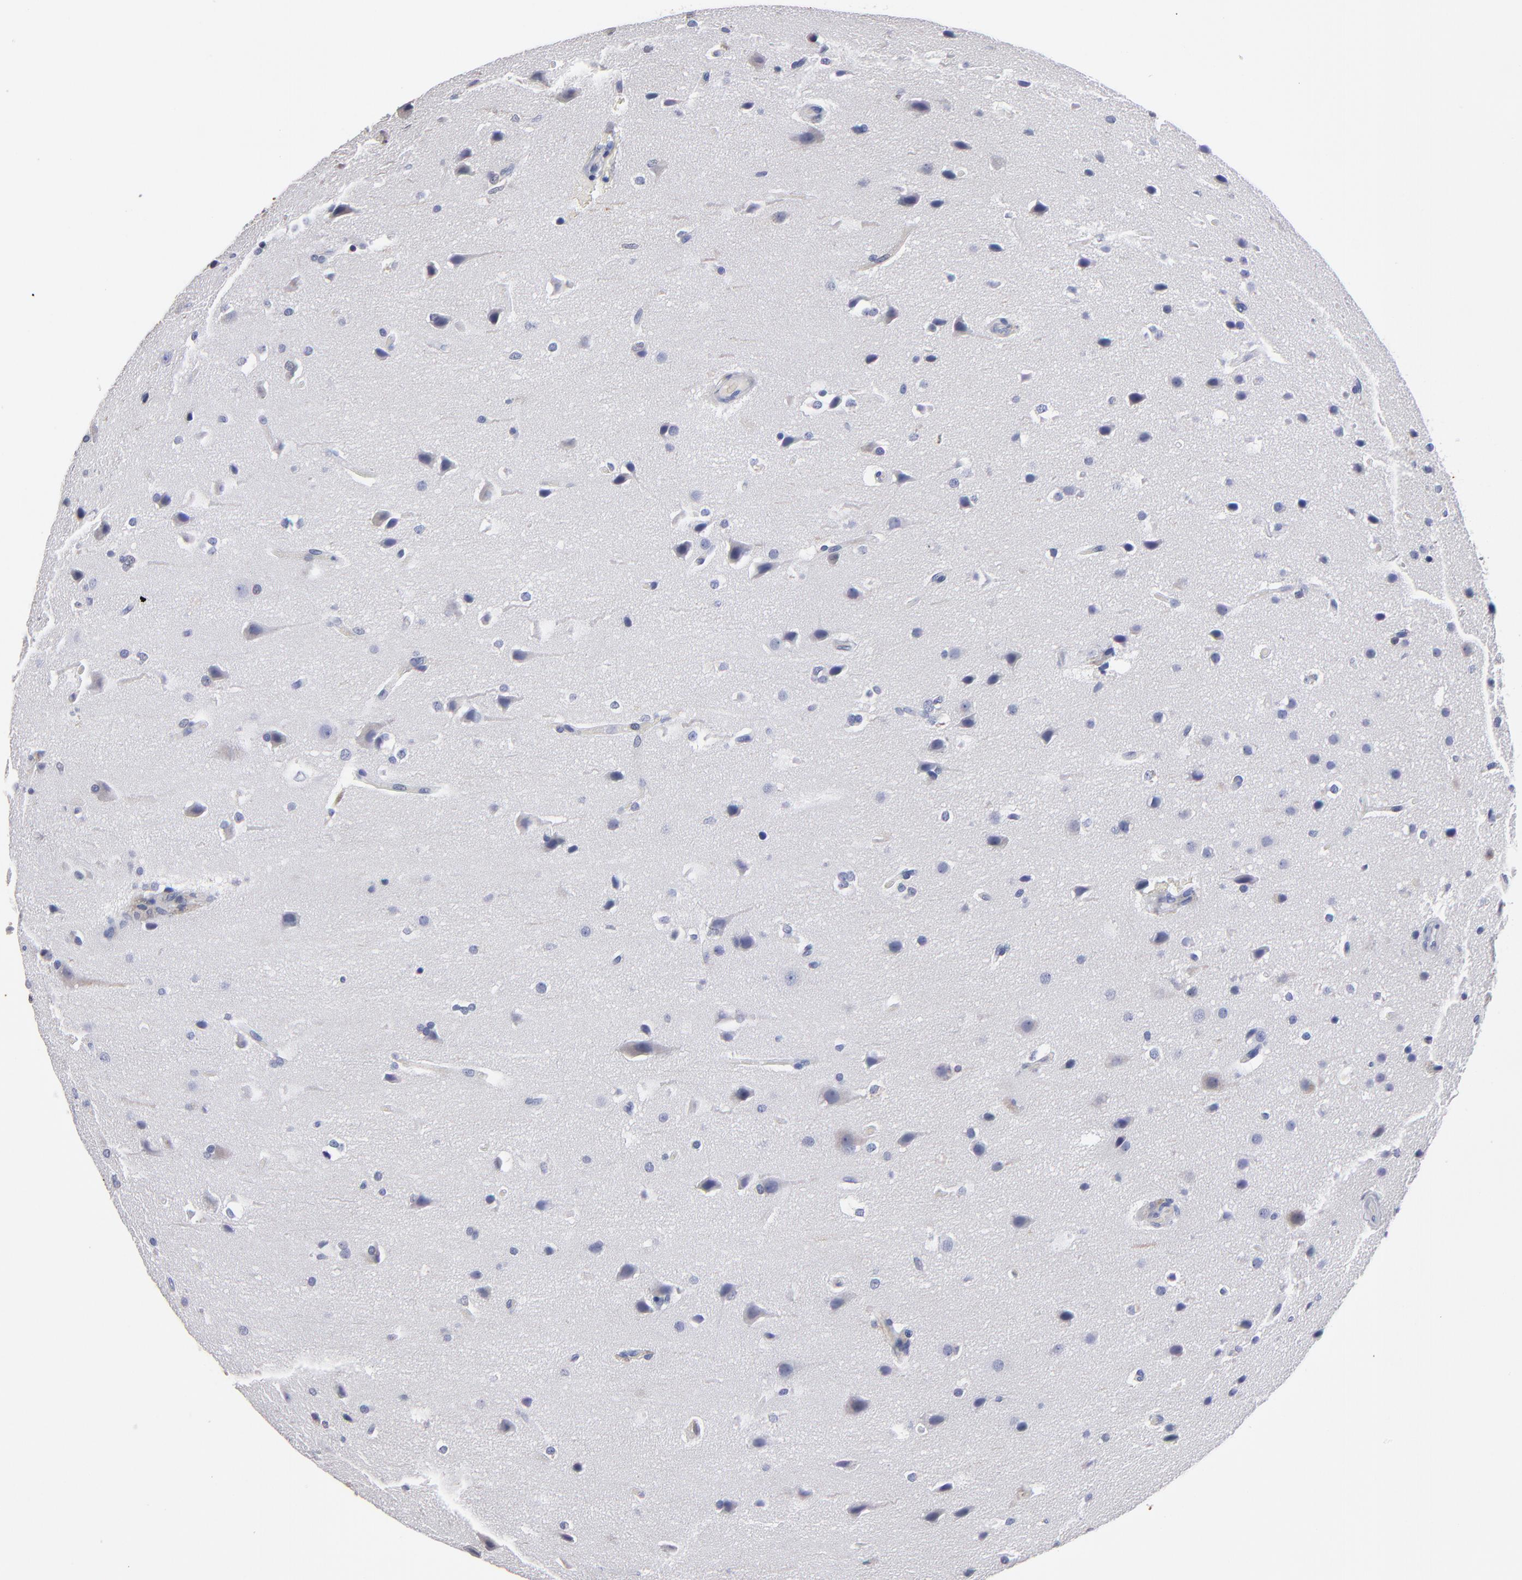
{"staining": {"intensity": "negative", "quantity": "none", "location": "none"}, "tissue": "glioma", "cell_type": "Tumor cells", "image_type": "cancer", "snomed": [{"axis": "morphology", "description": "Glioma, malignant, Low grade"}, {"axis": "topography", "description": "Cerebral cortex"}], "caption": "High magnification brightfield microscopy of glioma stained with DAB (3,3'-diaminobenzidine) (brown) and counterstained with hematoxylin (blue): tumor cells show no significant expression. (Stains: DAB (3,3'-diaminobenzidine) IHC with hematoxylin counter stain, Microscopy: brightfield microscopy at high magnification).", "gene": "FABP4", "patient": {"sex": "female", "age": 47}}